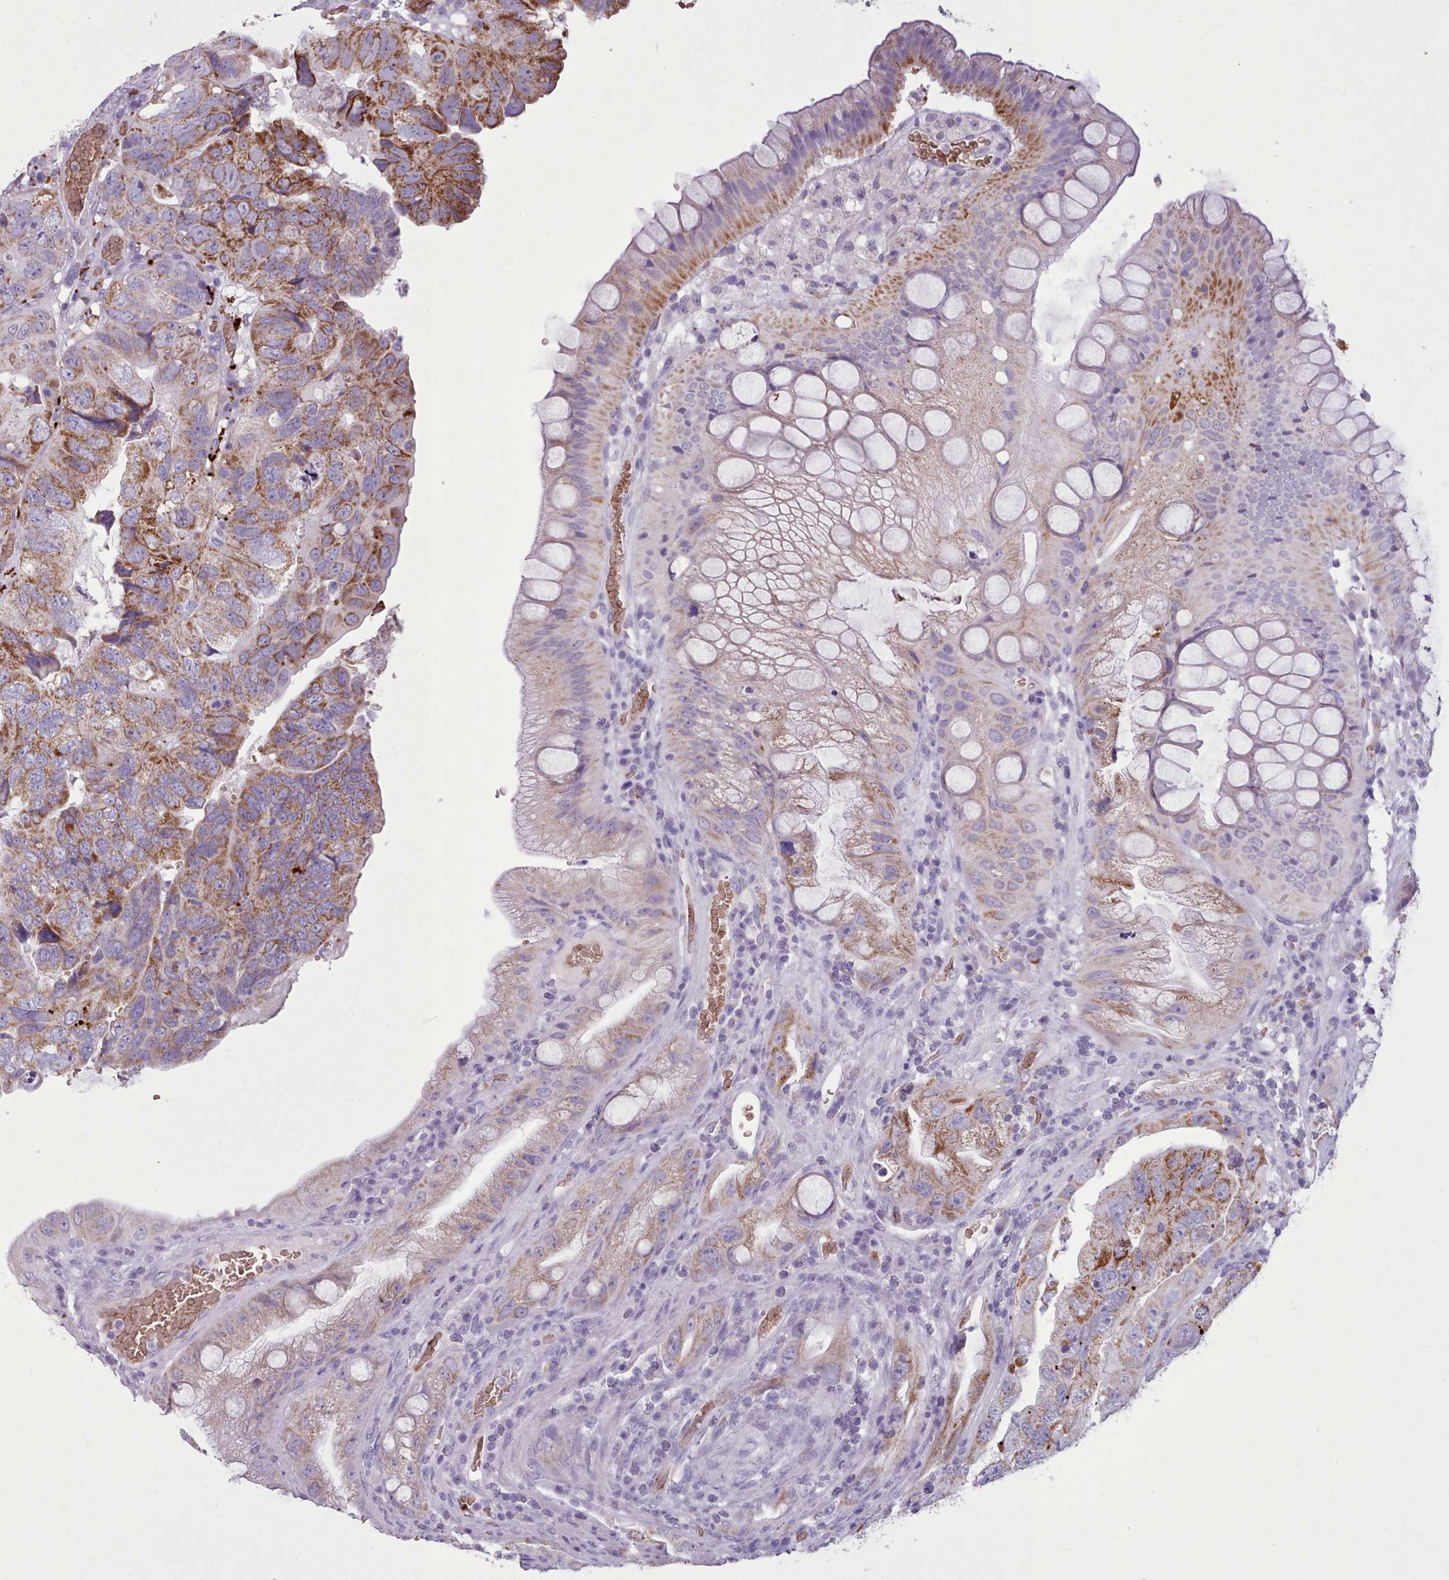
{"staining": {"intensity": "moderate", "quantity": "25%-75%", "location": "cytoplasmic/membranous"}, "tissue": "colorectal cancer", "cell_type": "Tumor cells", "image_type": "cancer", "snomed": [{"axis": "morphology", "description": "Adenocarcinoma, NOS"}, {"axis": "topography", "description": "Rectum"}], "caption": "IHC staining of colorectal cancer (adenocarcinoma), which reveals medium levels of moderate cytoplasmic/membranous expression in about 25%-75% of tumor cells indicating moderate cytoplasmic/membranous protein staining. The staining was performed using DAB (3,3'-diaminobenzidine) (brown) for protein detection and nuclei were counterstained in hematoxylin (blue).", "gene": "AK4", "patient": {"sex": "male", "age": 63}}